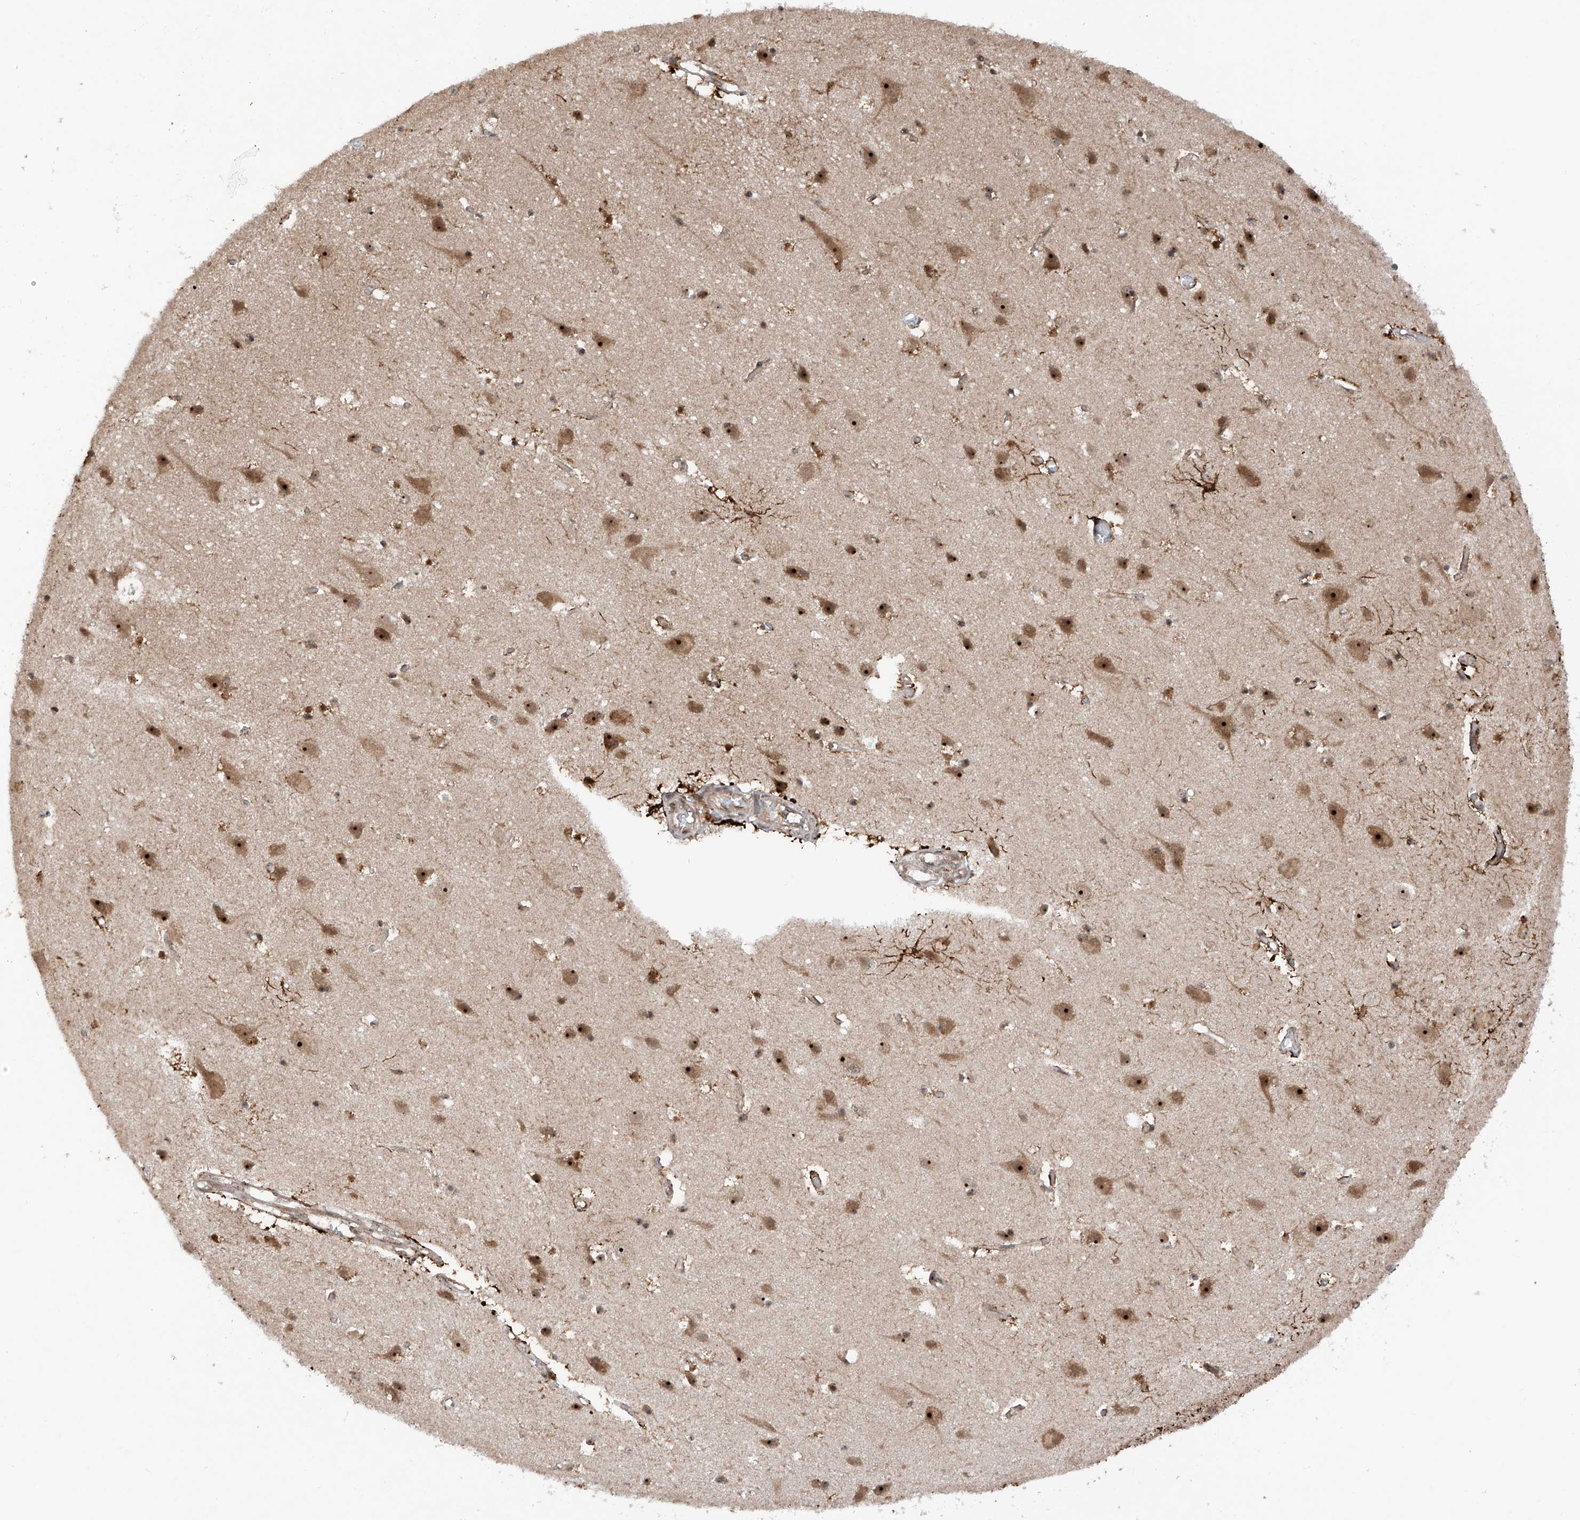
{"staining": {"intensity": "moderate", "quantity": ">75%", "location": "cytoplasmic/membranous"}, "tissue": "cerebral cortex", "cell_type": "Endothelial cells", "image_type": "normal", "snomed": [{"axis": "morphology", "description": "Normal tissue, NOS"}, {"axis": "topography", "description": "Cerebral cortex"}], "caption": "Protein expression by immunohistochemistry exhibits moderate cytoplasmic/membranous positivity in approximately >75% of endothelial cells in normal cerebral cortex. The staining is performed using DAB (3,3'-diaminobenzidine) brown chromogen to label protein expression. The nuclei are counter-stained blue using hematoxylin.", "gene": "C1orf131", "patient": {"sex": "male", "age": 54}}